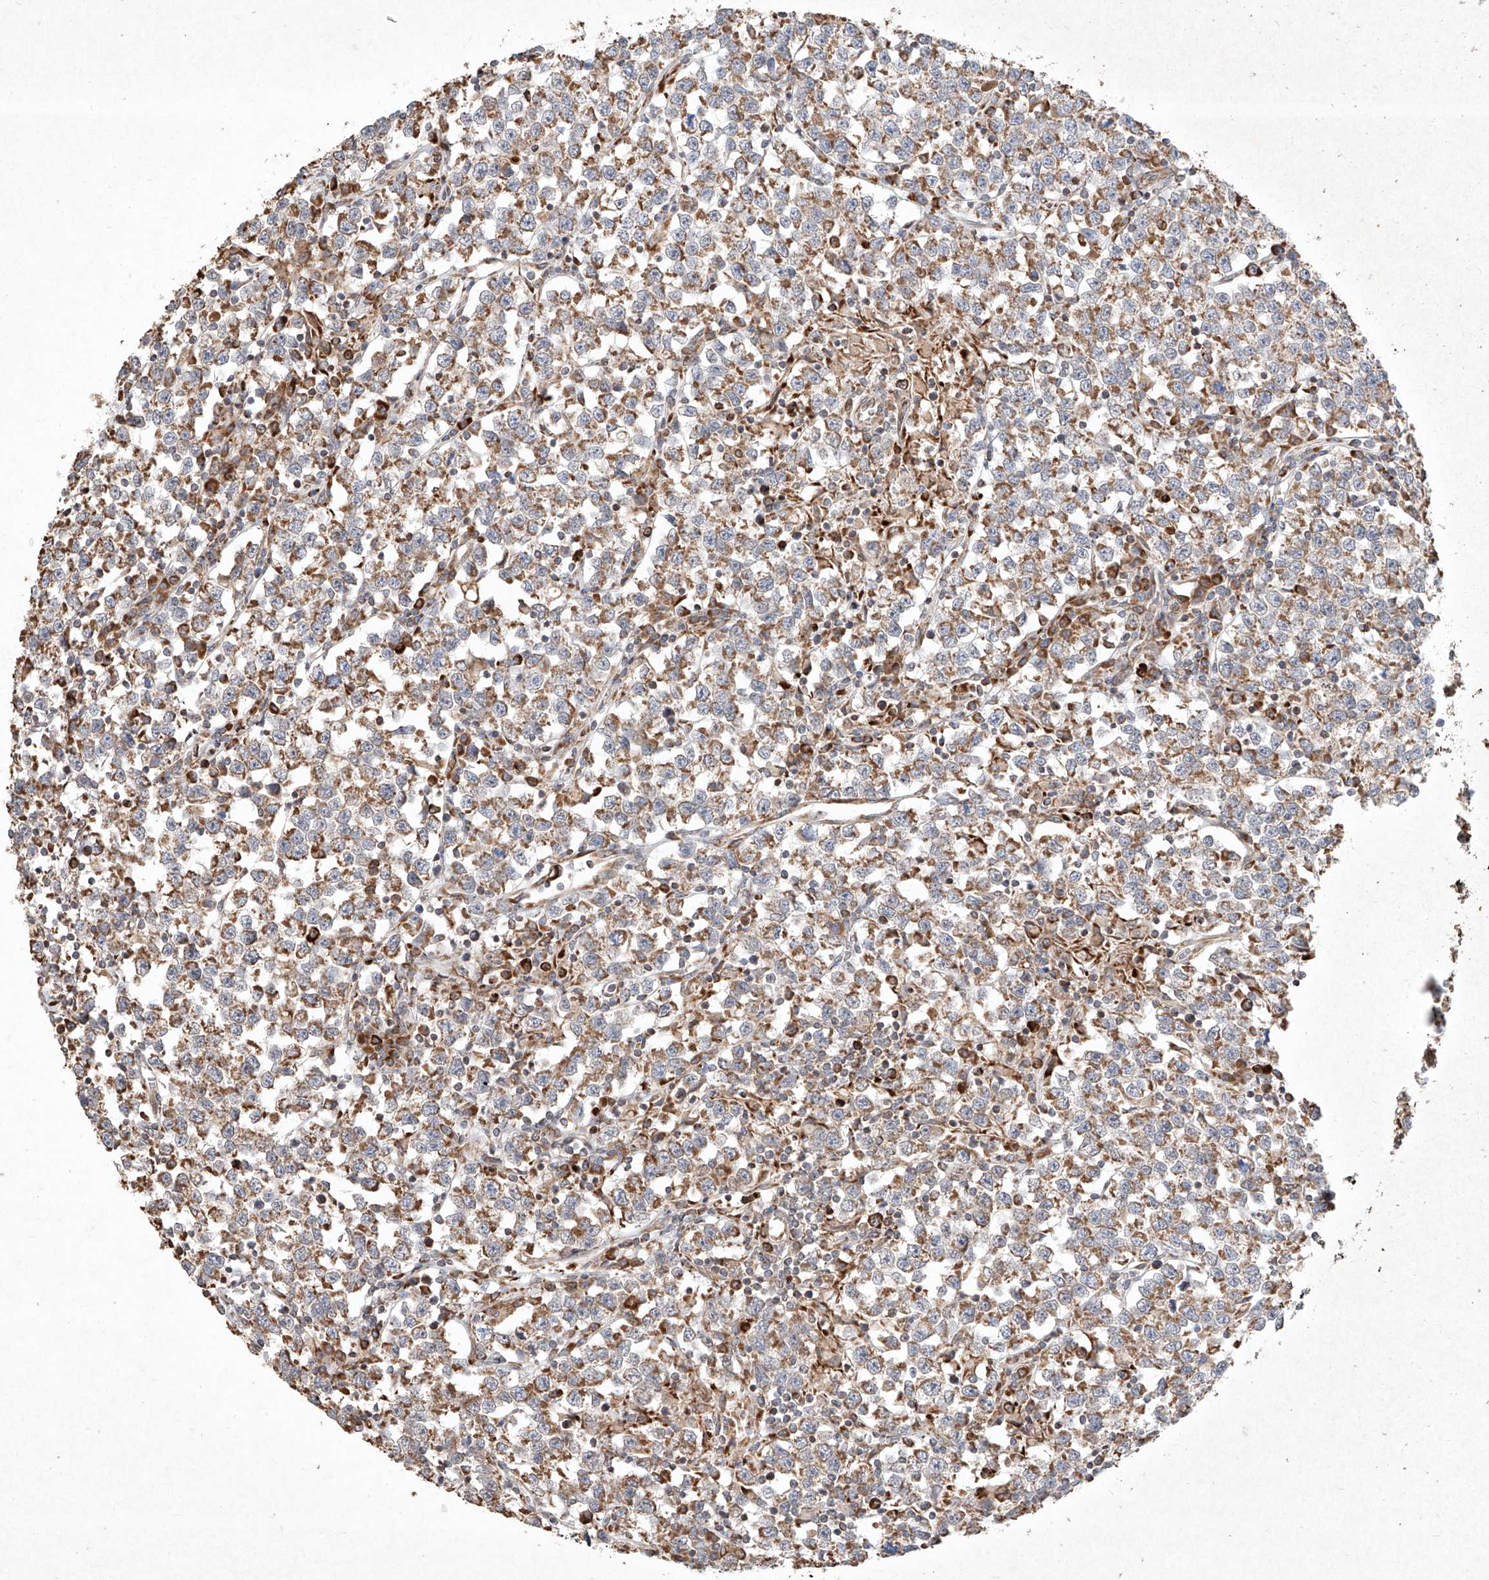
{"staining": {"intensity": "moderate", "quantity": ">75%", "location": "cytoplasmic/membranous"}, "tissue": "testis cancer", "cell_type": "Tumor cells", "image_type": "cancer", "snomed": [{"axis": "morphology", "description": "Normal tissue, NOS"}, {"axis": "morphology", "description": "Seminoma, NOS"}, {"axis": "topography", "description": "Testis"}], "caption": "Immunohistochemistry (IHC) (DAB) staining of testis seminoma exhibits moderate cytoplasmic/membranous protein staining in approximately >75% of tumor cells. (DAB (3,3'-diaminobenzidine) IHC, brown staining for protein, blue staining for nuclei).", "gene": "SEMA3B", "patient": {"sex": "male", "age": 43}}